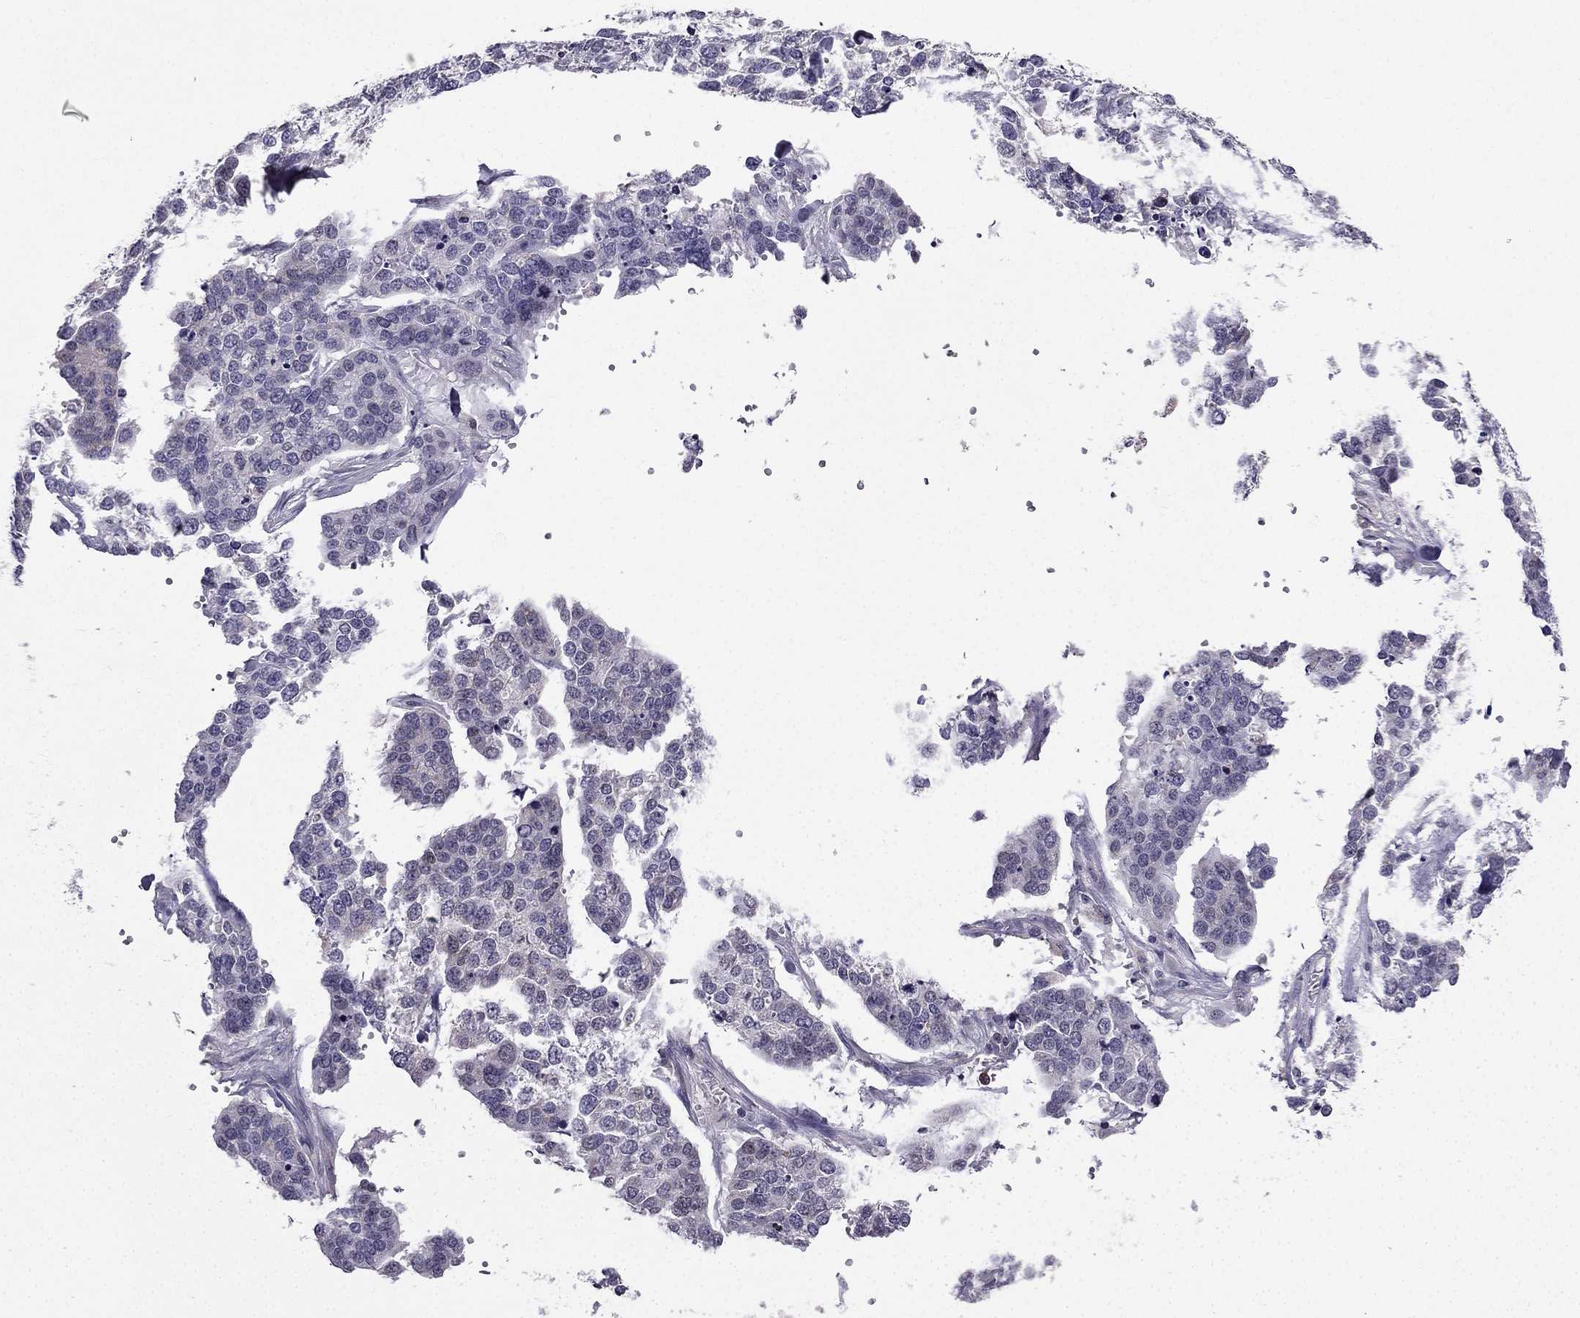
{"staining": {"intensity": "negative", "quantity": "none", "location": "none"}, "tissue": "ovarian cancer", "cell_type": "Tumor cells", "image_type": "cancer", "snomed": [{"axis": "morphology", "description": "Carcinoma, endometroid"}, {"axis": "topography", "description": "Ovary"}], "caption": "Tumor cells show no significant protein positivity in ovarian cancer.", "gene": "SLC6A2", "patient": {"sex": "female", "age": 65}}